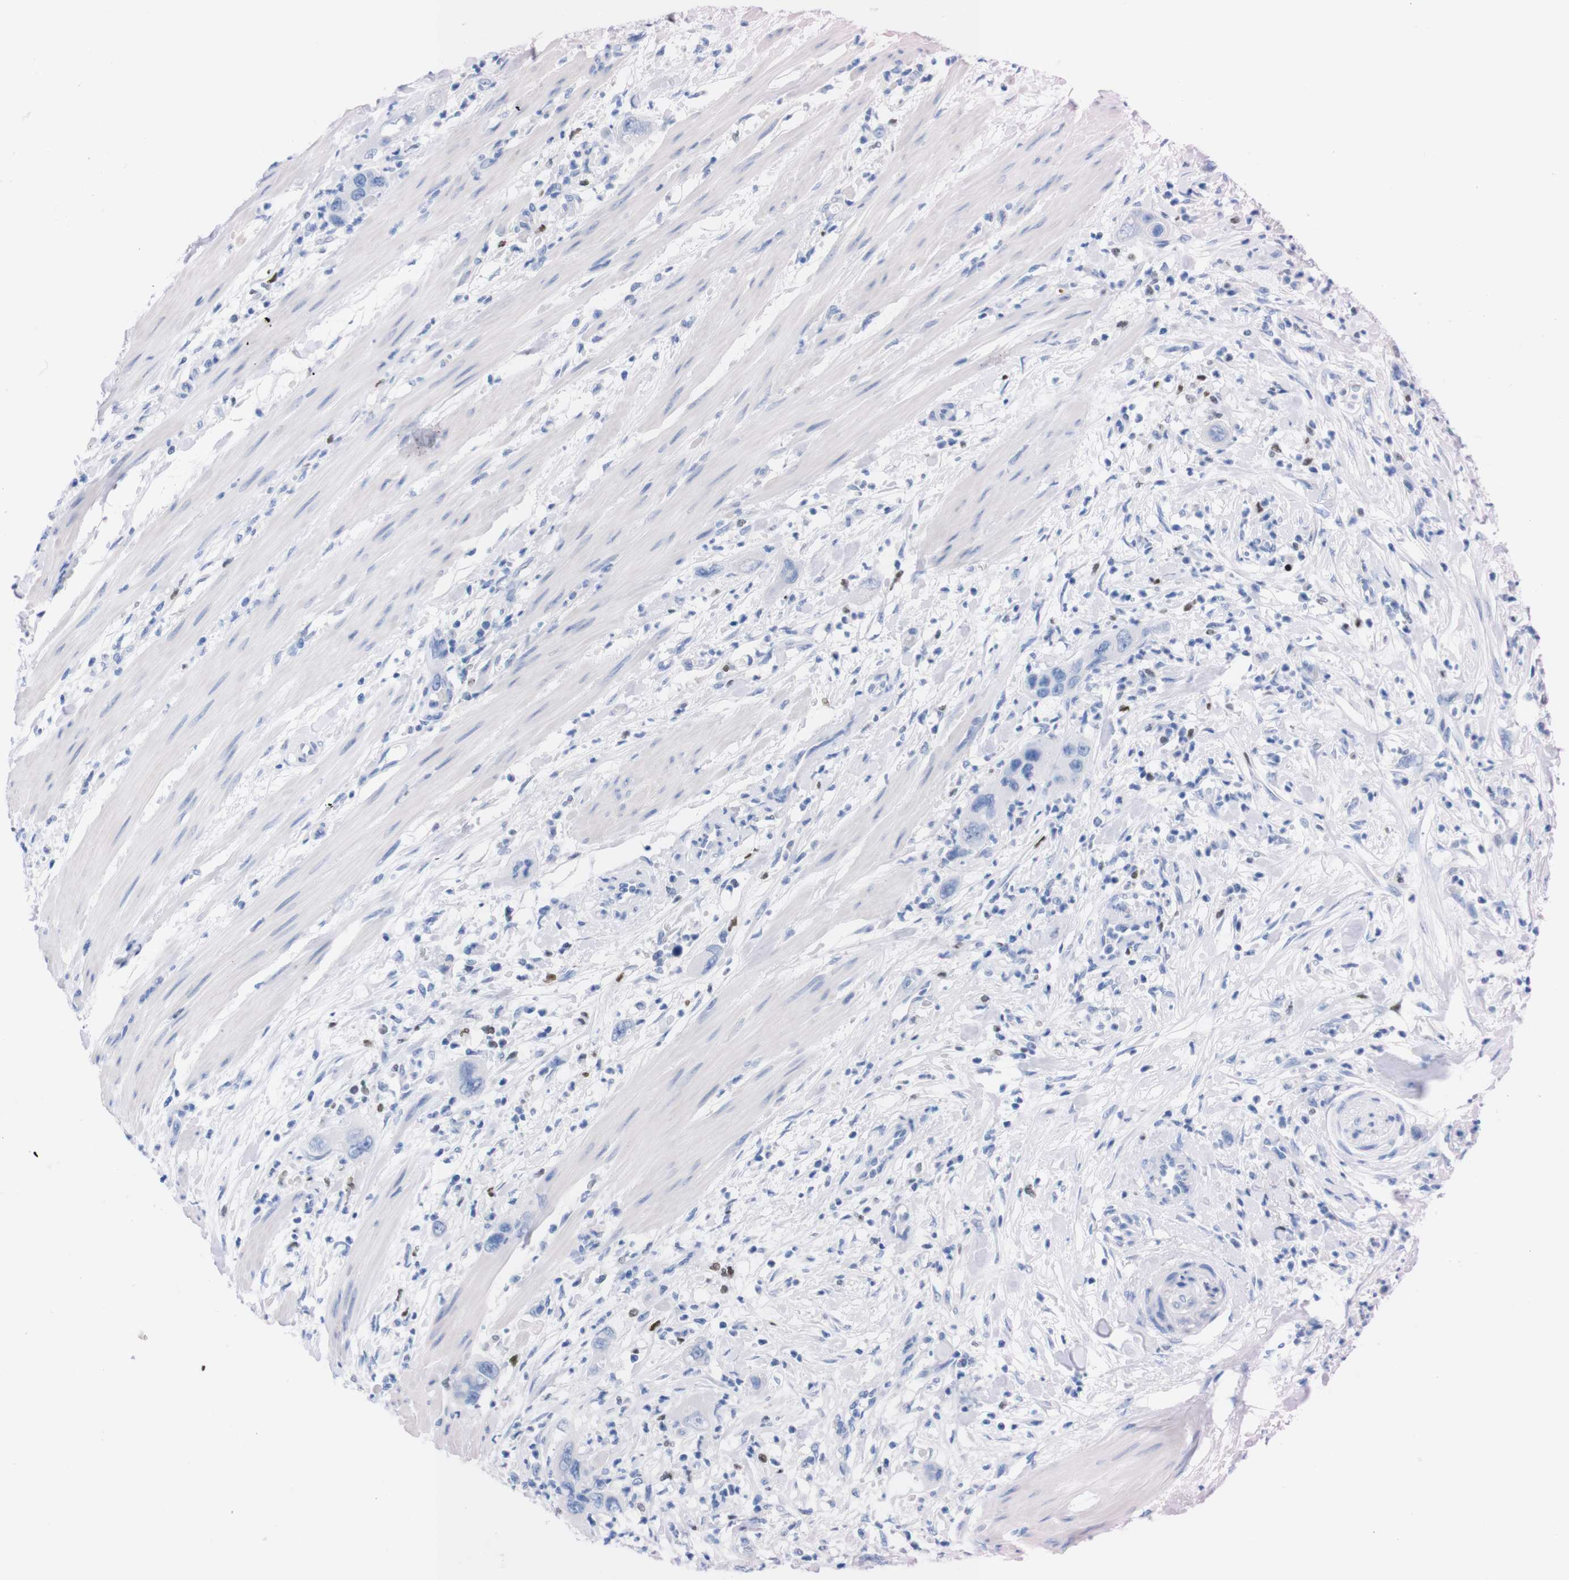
{"staining": {"intensity": "negative", "quantity": "none", "location": "none"}, "tissue": "pancreatic cancer", "cell_type": "Tumor cells", "image_type": "cancer", "snomed": [{"axis": "morphology", "description": "Adenocarcinoma, NOS"}, {"axis": "topography", "description": "Pancreas"}], "caption": "Immunohistochemical staining of human pancreatic adenocarcinoma exhibits no significant positivity in tumor cells.", "gene": "P2RY12", "patient": {"sex": "female", "age": 71}}